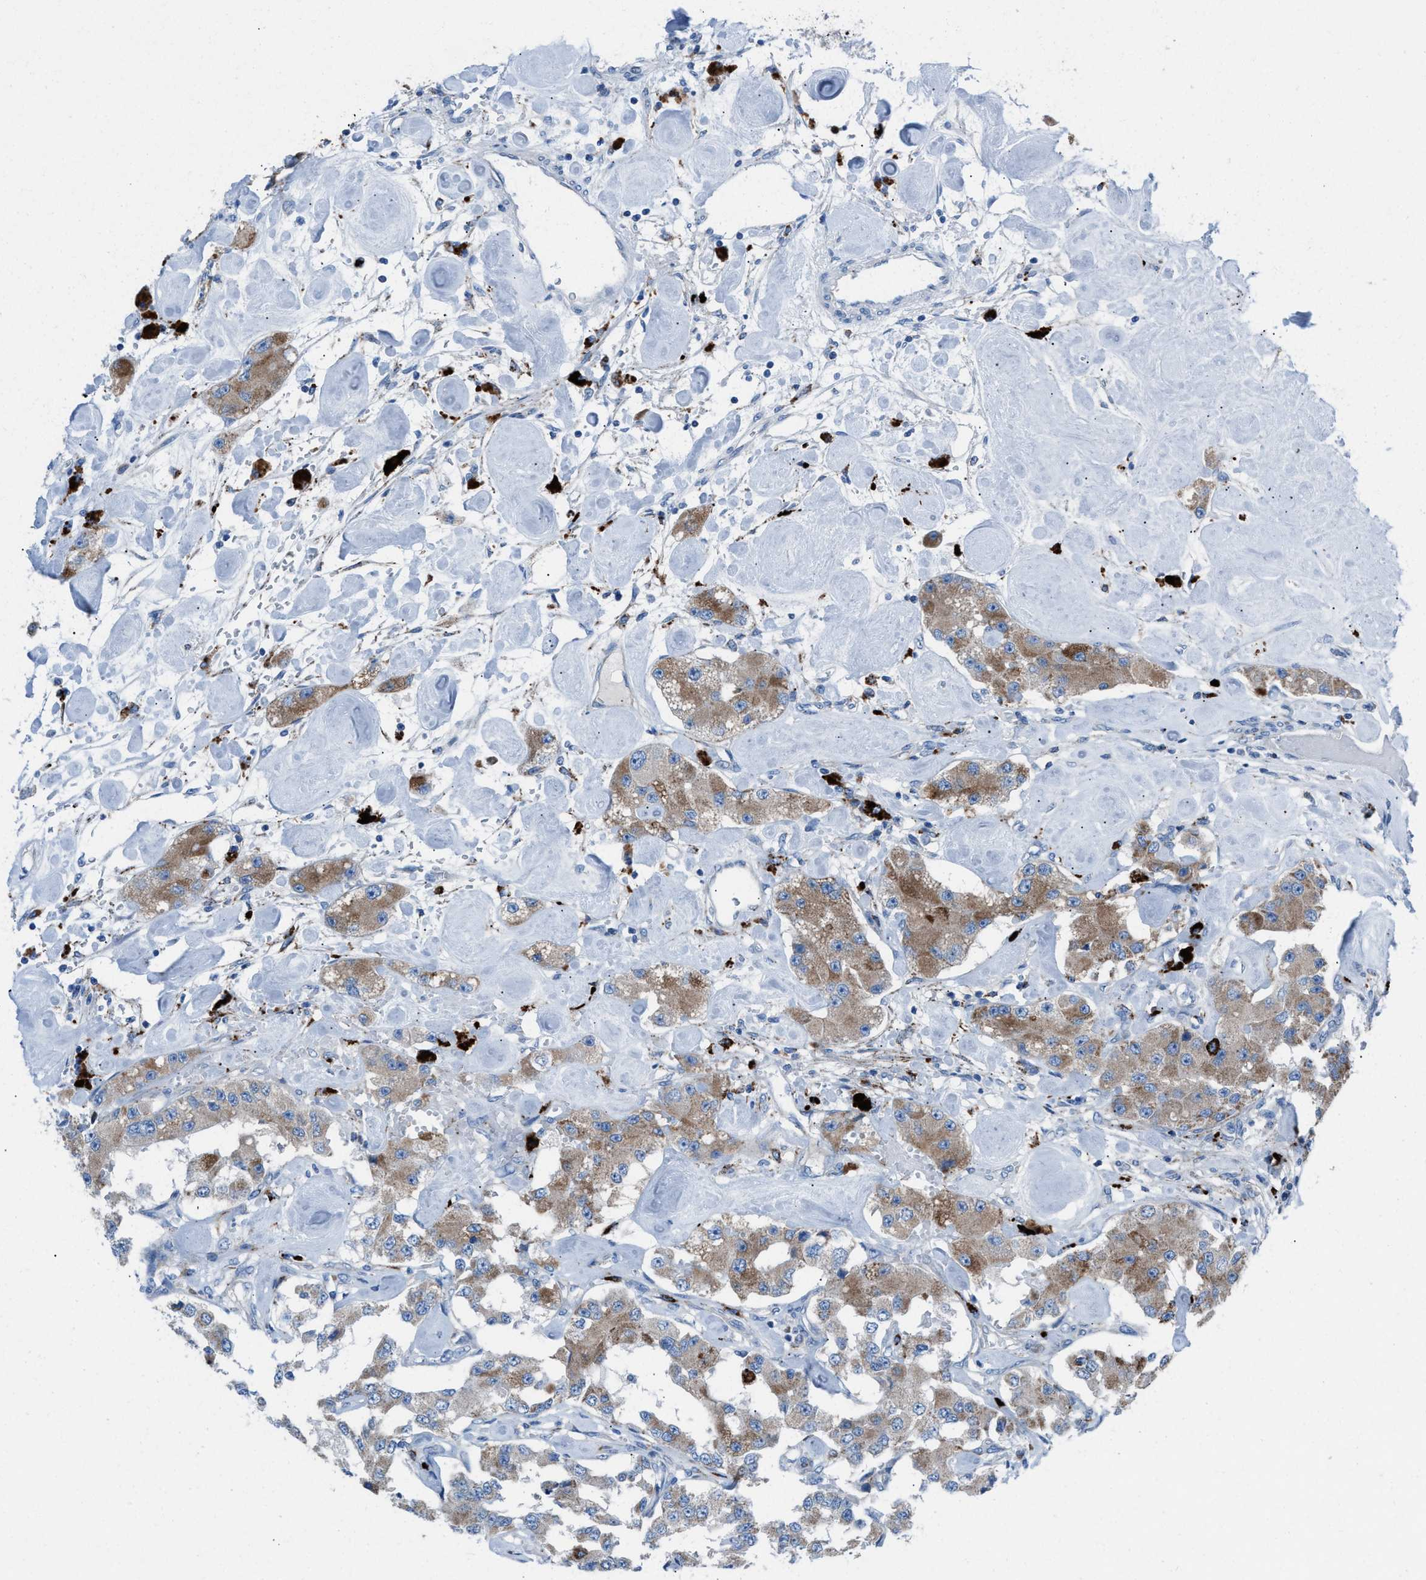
{"staining": {"intensity": "moderate", "quantity": ">75%", "location": "cytoplasmic/membranous"}, "tissue": "carcinoid", "cell_type": "Tumor cells", "image_type": "cancer", "snomed": [{"axis": "morphology", "description": "Carcinoid, malignant, NOS"}, {"axis": "topography", "description": "Pancreas"}], "caption": "Human malignant carcinoid stained with a brown dye exhibits moderate cytoplasmic/membranous positive expression in about >75% of tumor cells.", "gene": "CD1B", "patient": {"sex": "male", "age": 41}}